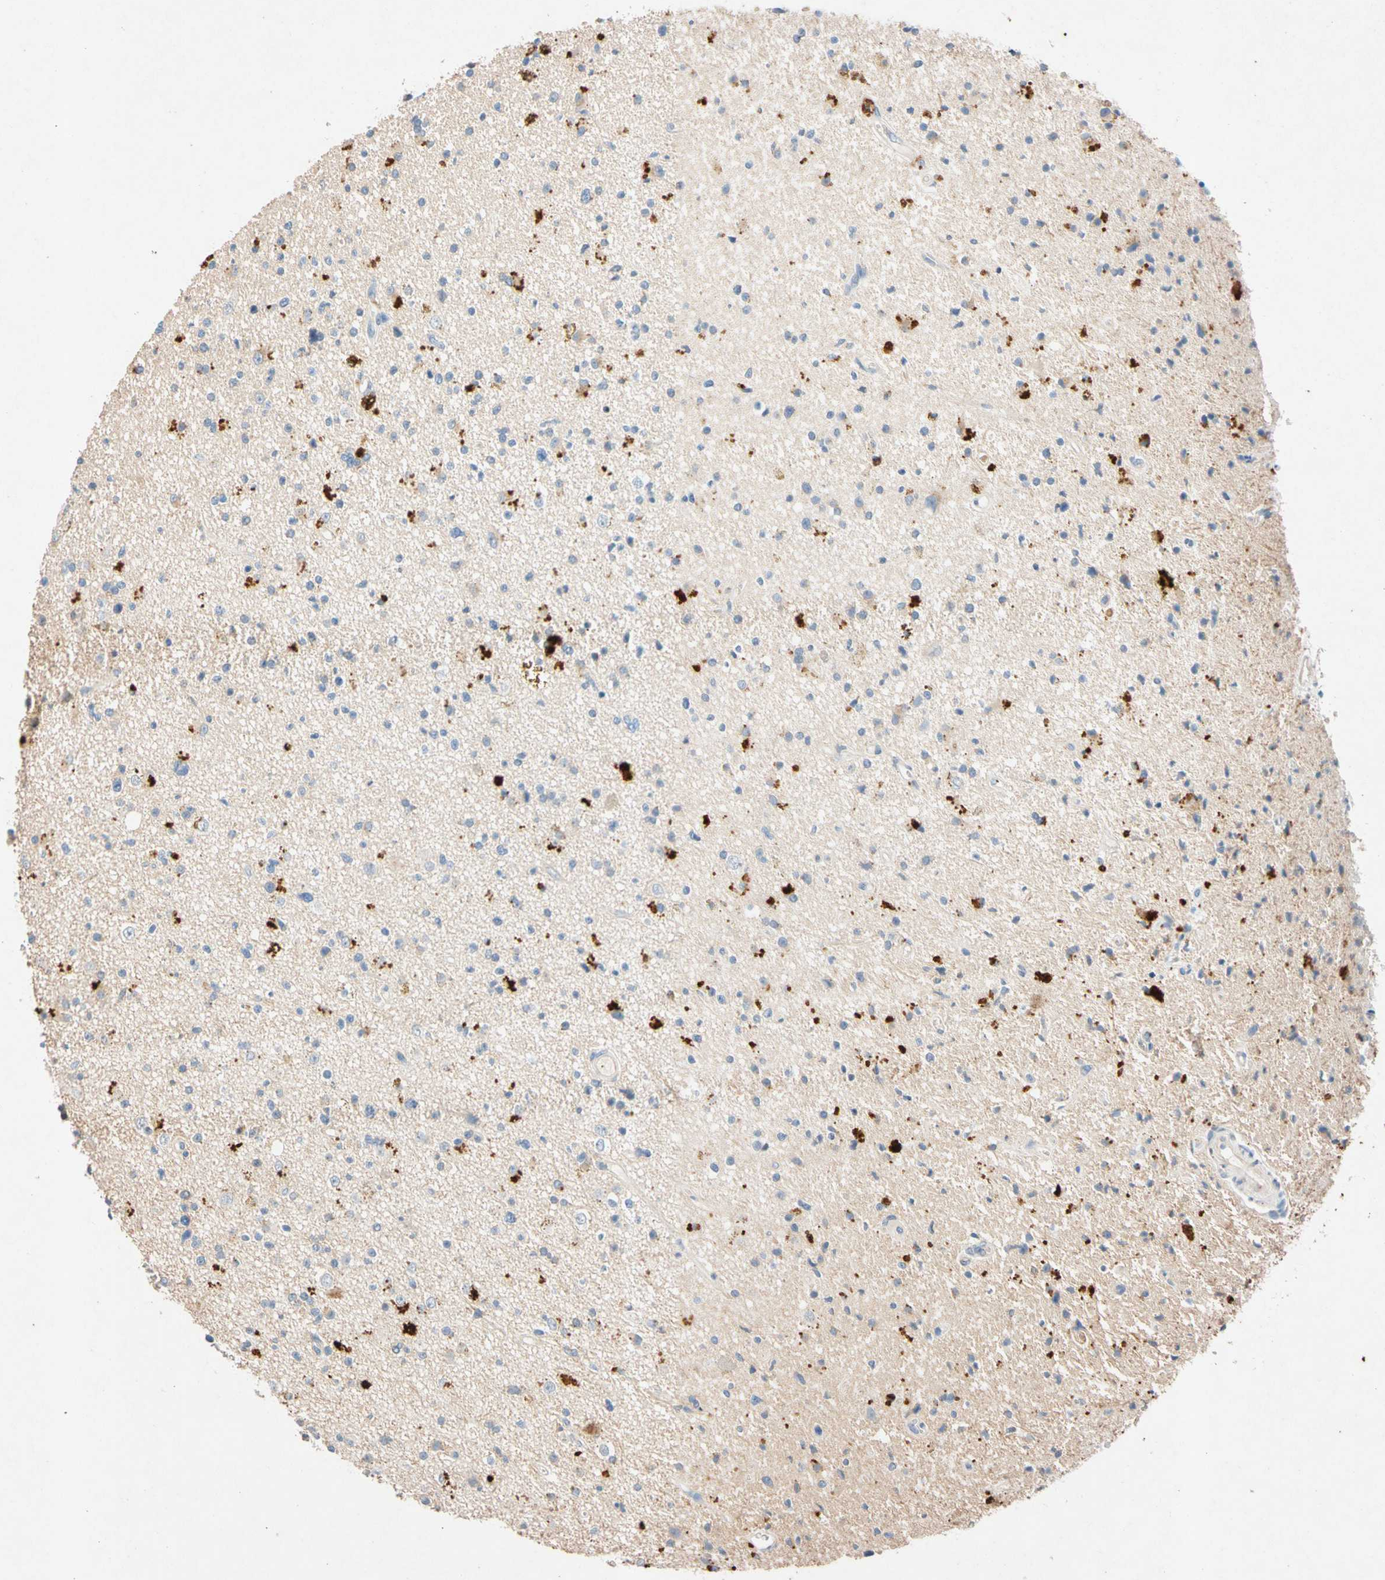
{"staining": {"intensity": "strong", "quantity": "<25%", "location": "cytoplasmic/membranous"}, "tissue": "glioma", "cell_type": "Tumor cells", "image_type": "cancer", "snomed": [{"axis": "morphology", "description": "Glioma, malignant, High grade"}, {"axis": "topography", "description": "Brain"}], "caption": "A brown stain highlights strong cytoplasmic/membranous expression of a protein in human glioma tumor cells.", "gene": "GASK1B", "patient": {"sex": "male", "age": 33}}